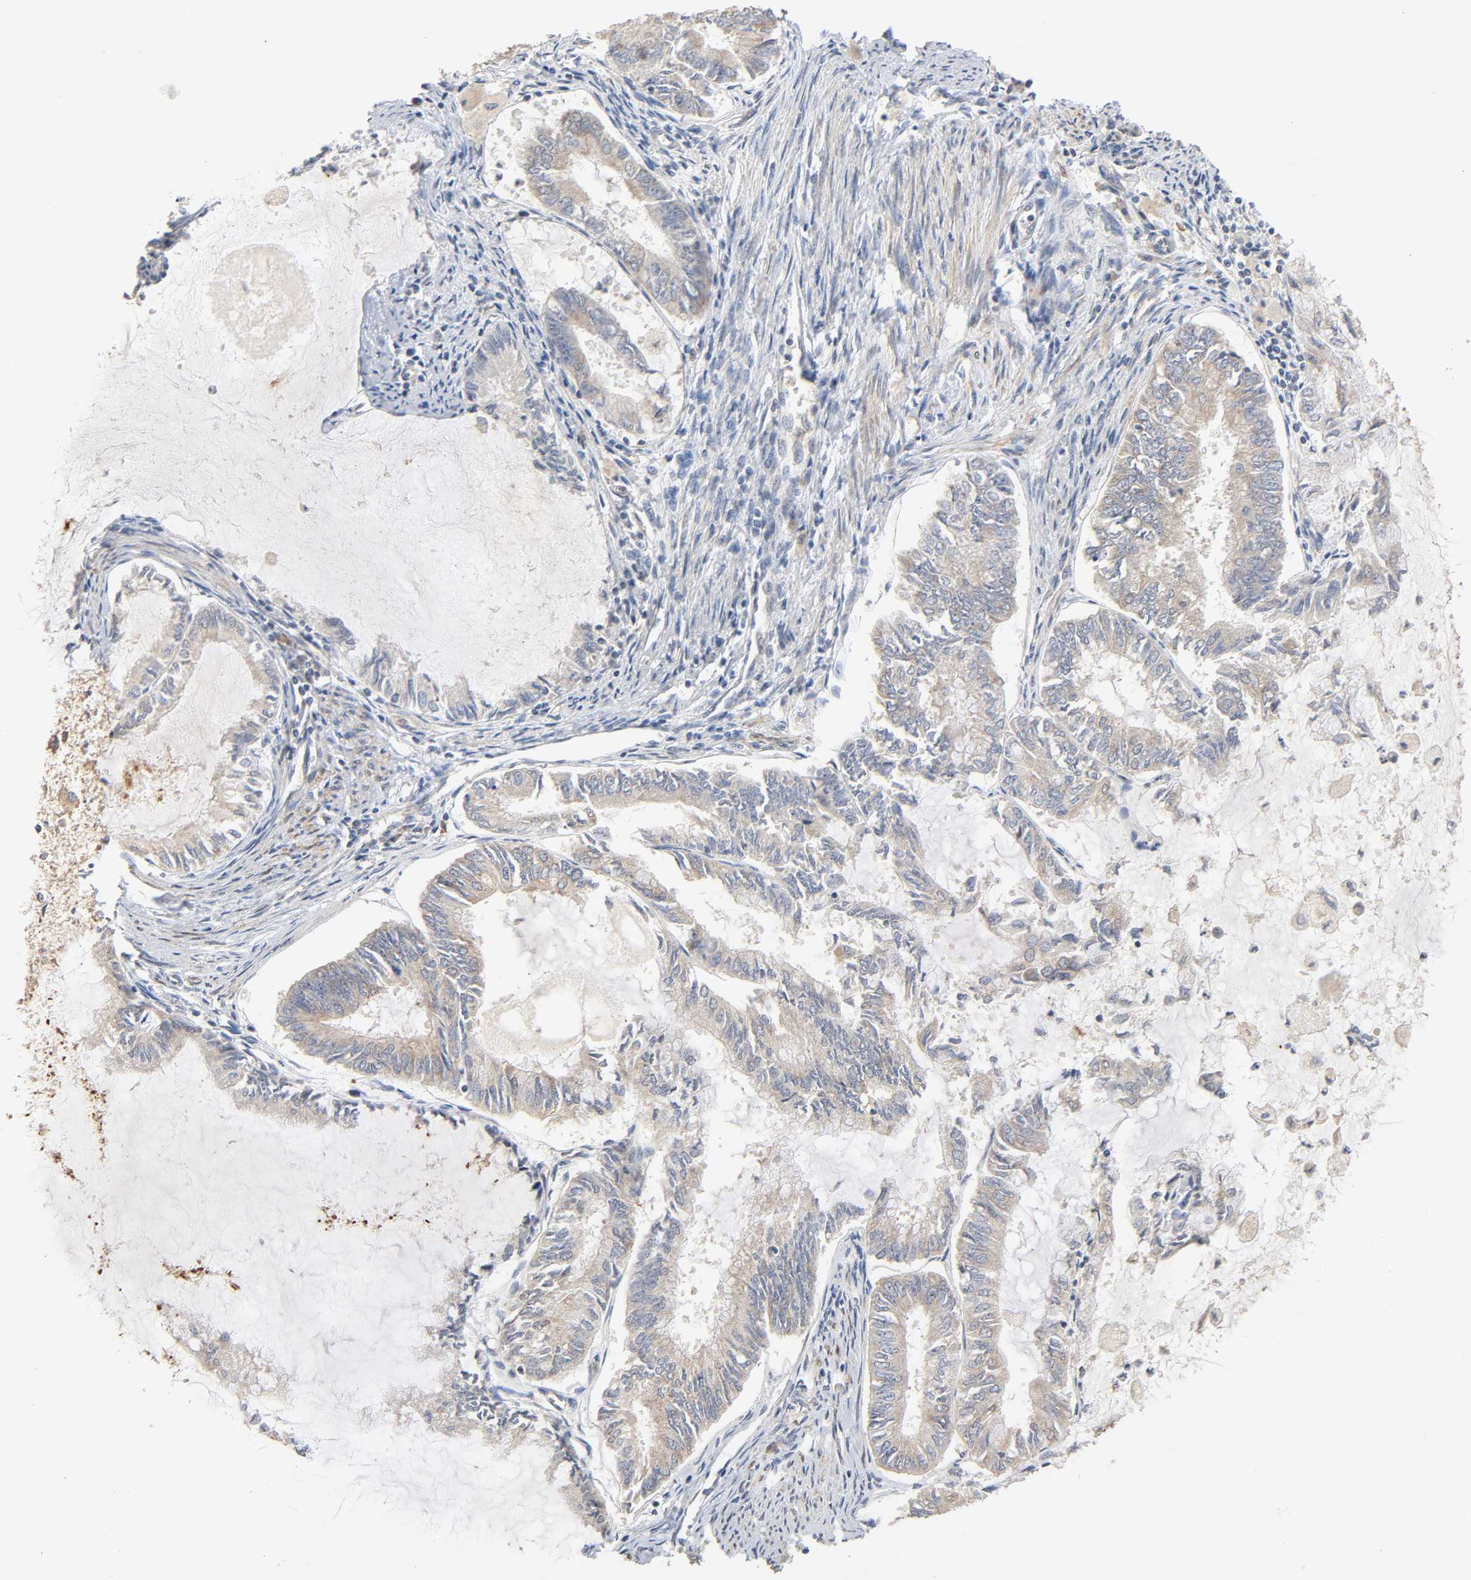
{"staining": {"intensity": "moderate", "quantity": ">75%", "location": "cytoplasmic/membranous"}, "tissue": "endometrial cancer", "cell_type": "Tumor cells", "image_type": "cancer", "snomed": [{"axis": "morphology", "description": "Adenocarcinoma, NOS"}, {"axis": "topography", "description": "Endometrium"}], "caption": "Tumor cells display medium levels of moderate cytoplasmic/membranous expression in about >75% of cells in adenocarcinoma (endometrial). (brown staining indicates protein expression, while blue staining denotes nuclei).", "gene": "NEMF", "patient": {"sex": "female", "age": 86}}